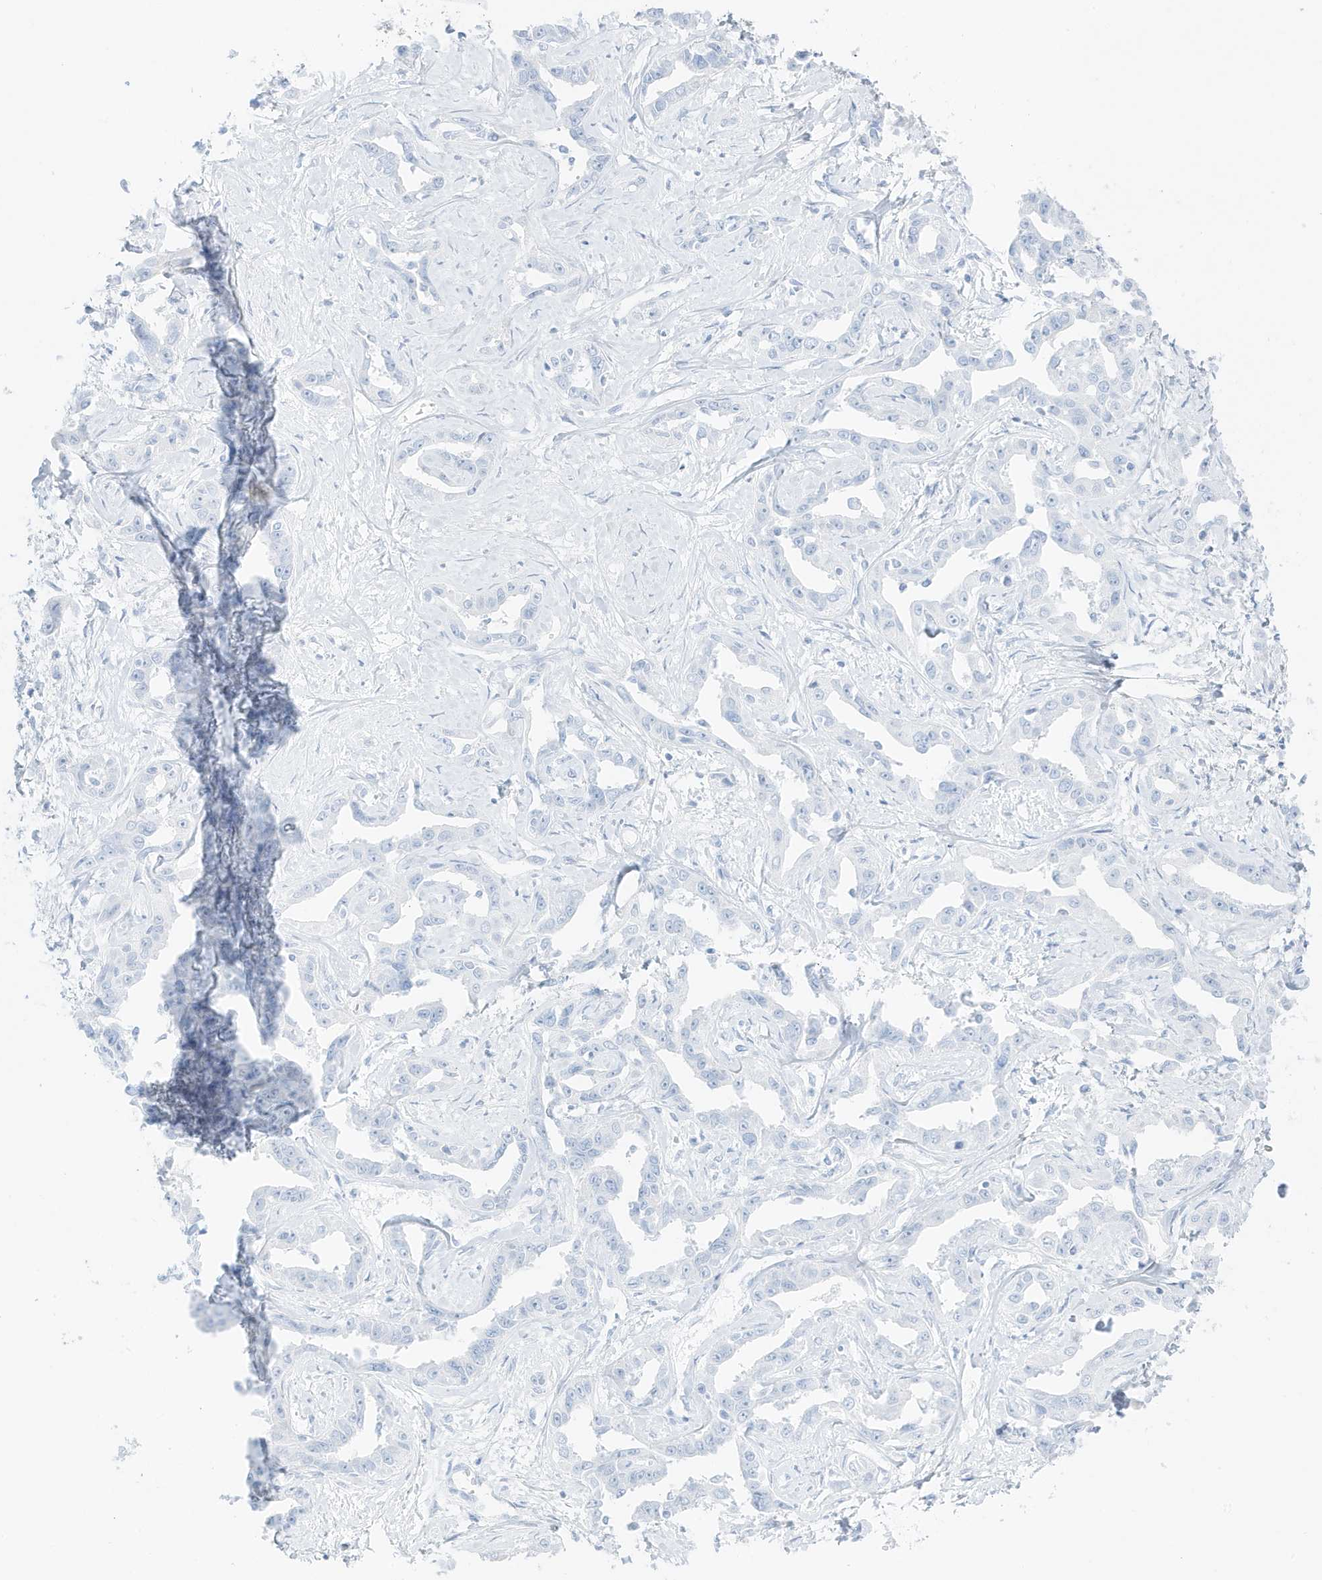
{"staining": {"intensity": "negative", "quantity": "none", "location": "none"}, "tissue": "liver cancer", "cell_type": "Tumor cells", "image_type": "cancer", "snomed": [{"axis": "morphology", "description": "Cholangiocarcinoma"}, {"axis": "topography", "description": "Liver"}], "caption": "The image reveals no staining of tumor cells in liver cancer (cholangiocarcinoma).", "gene": "SLC22A13", "patient": {"sex": "male", "age": 59}}